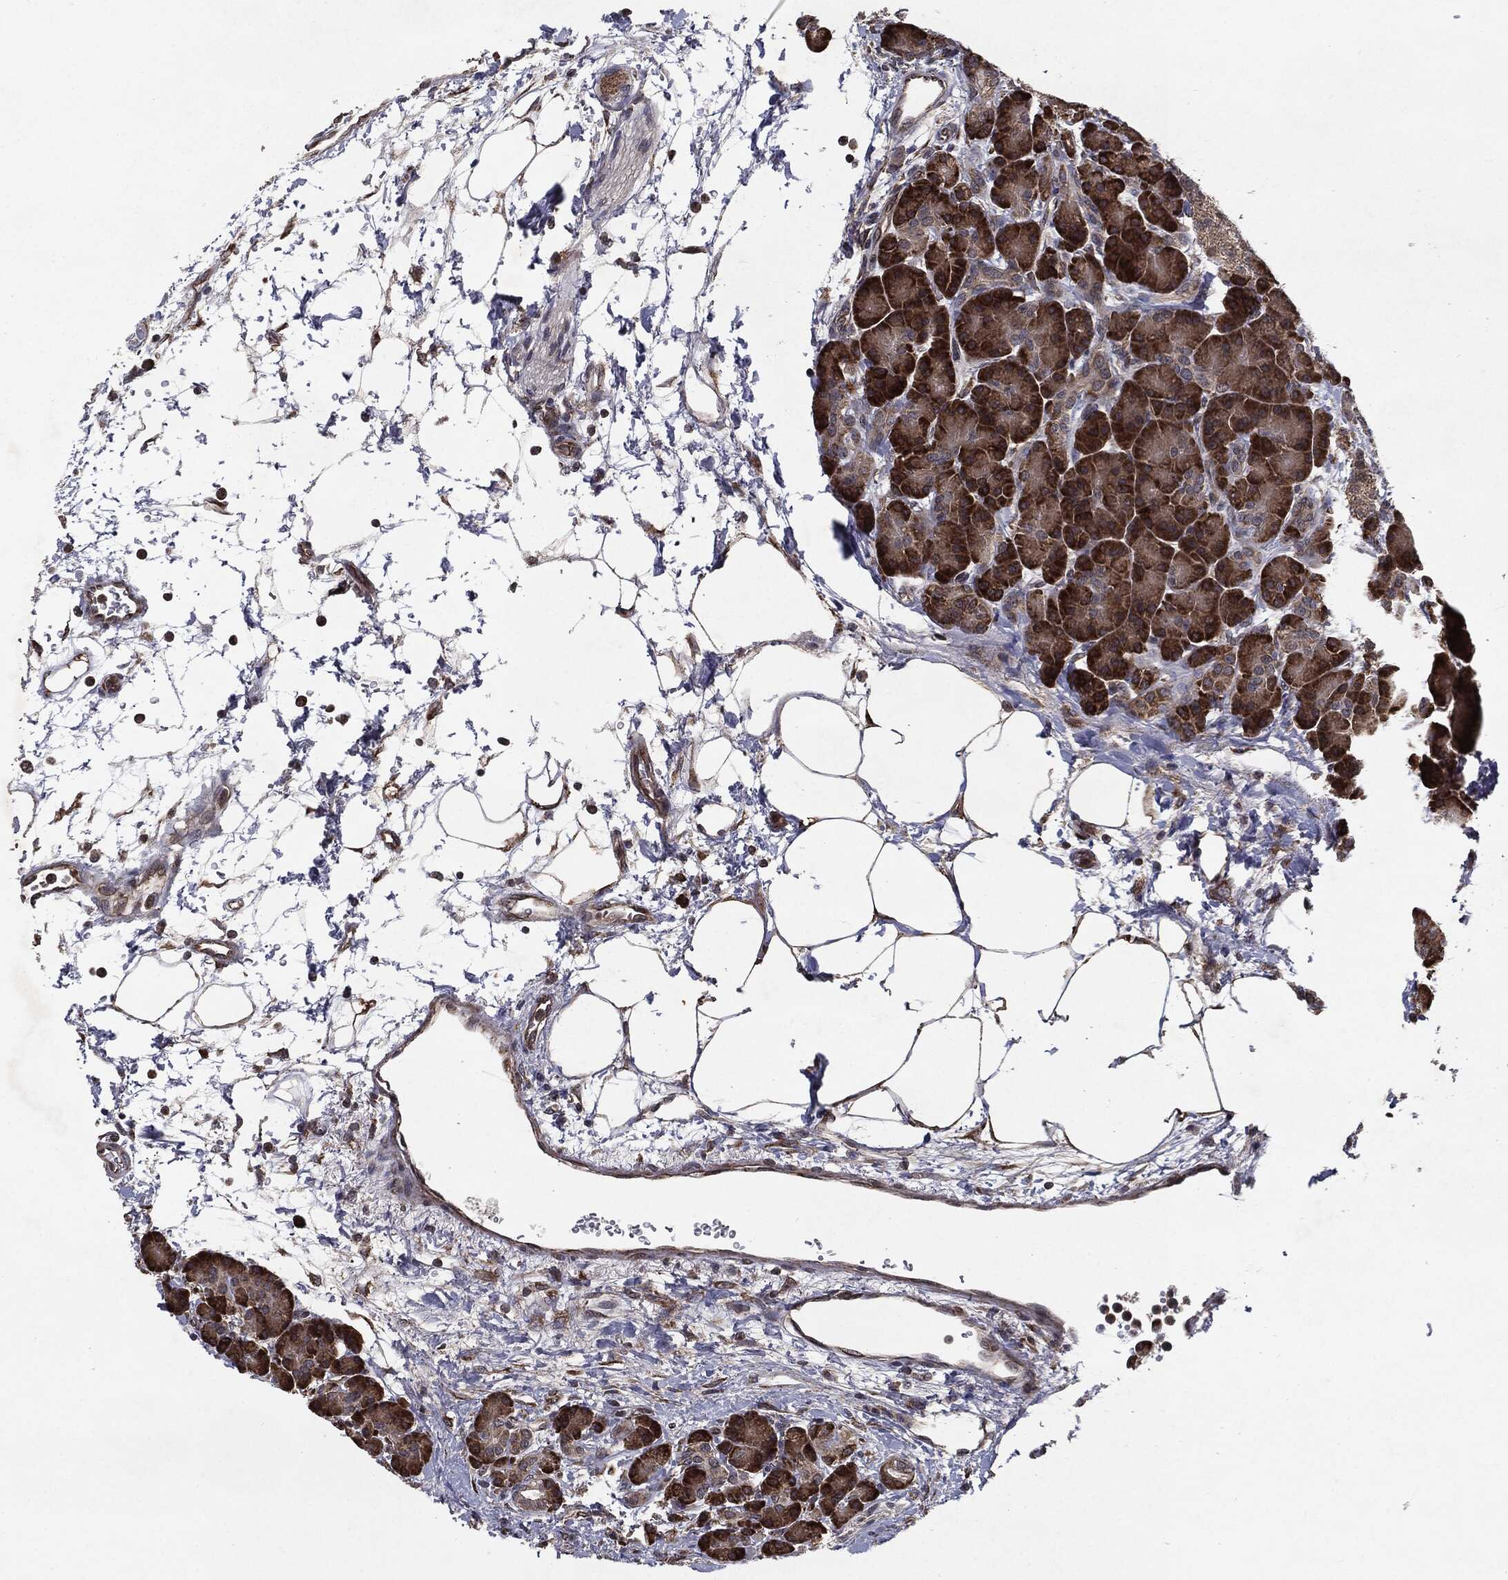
{"staining": {"intensity": "strong", "quantity": "25%-75%", "location": "cytoplasmic/membranous"}, "tissue": "pancreas", "cell_type": "Exocrine glandular cells", "image_type": "normal", "snomed": [{"axis": "morphology", "description": "Normal tissue, NOS"}, {"axis": "topography", "description": "Pancreas"}], "caption": "The micrograph demonstrates immunohistochemical staining of unremarkable pancreas. There is strong cytoplasmic/membranous staining is present in approximately 25%-75% of exocrine glandular cells.", "gene": "HDAC5", "patient": {"sex": "female", "age": 63}}